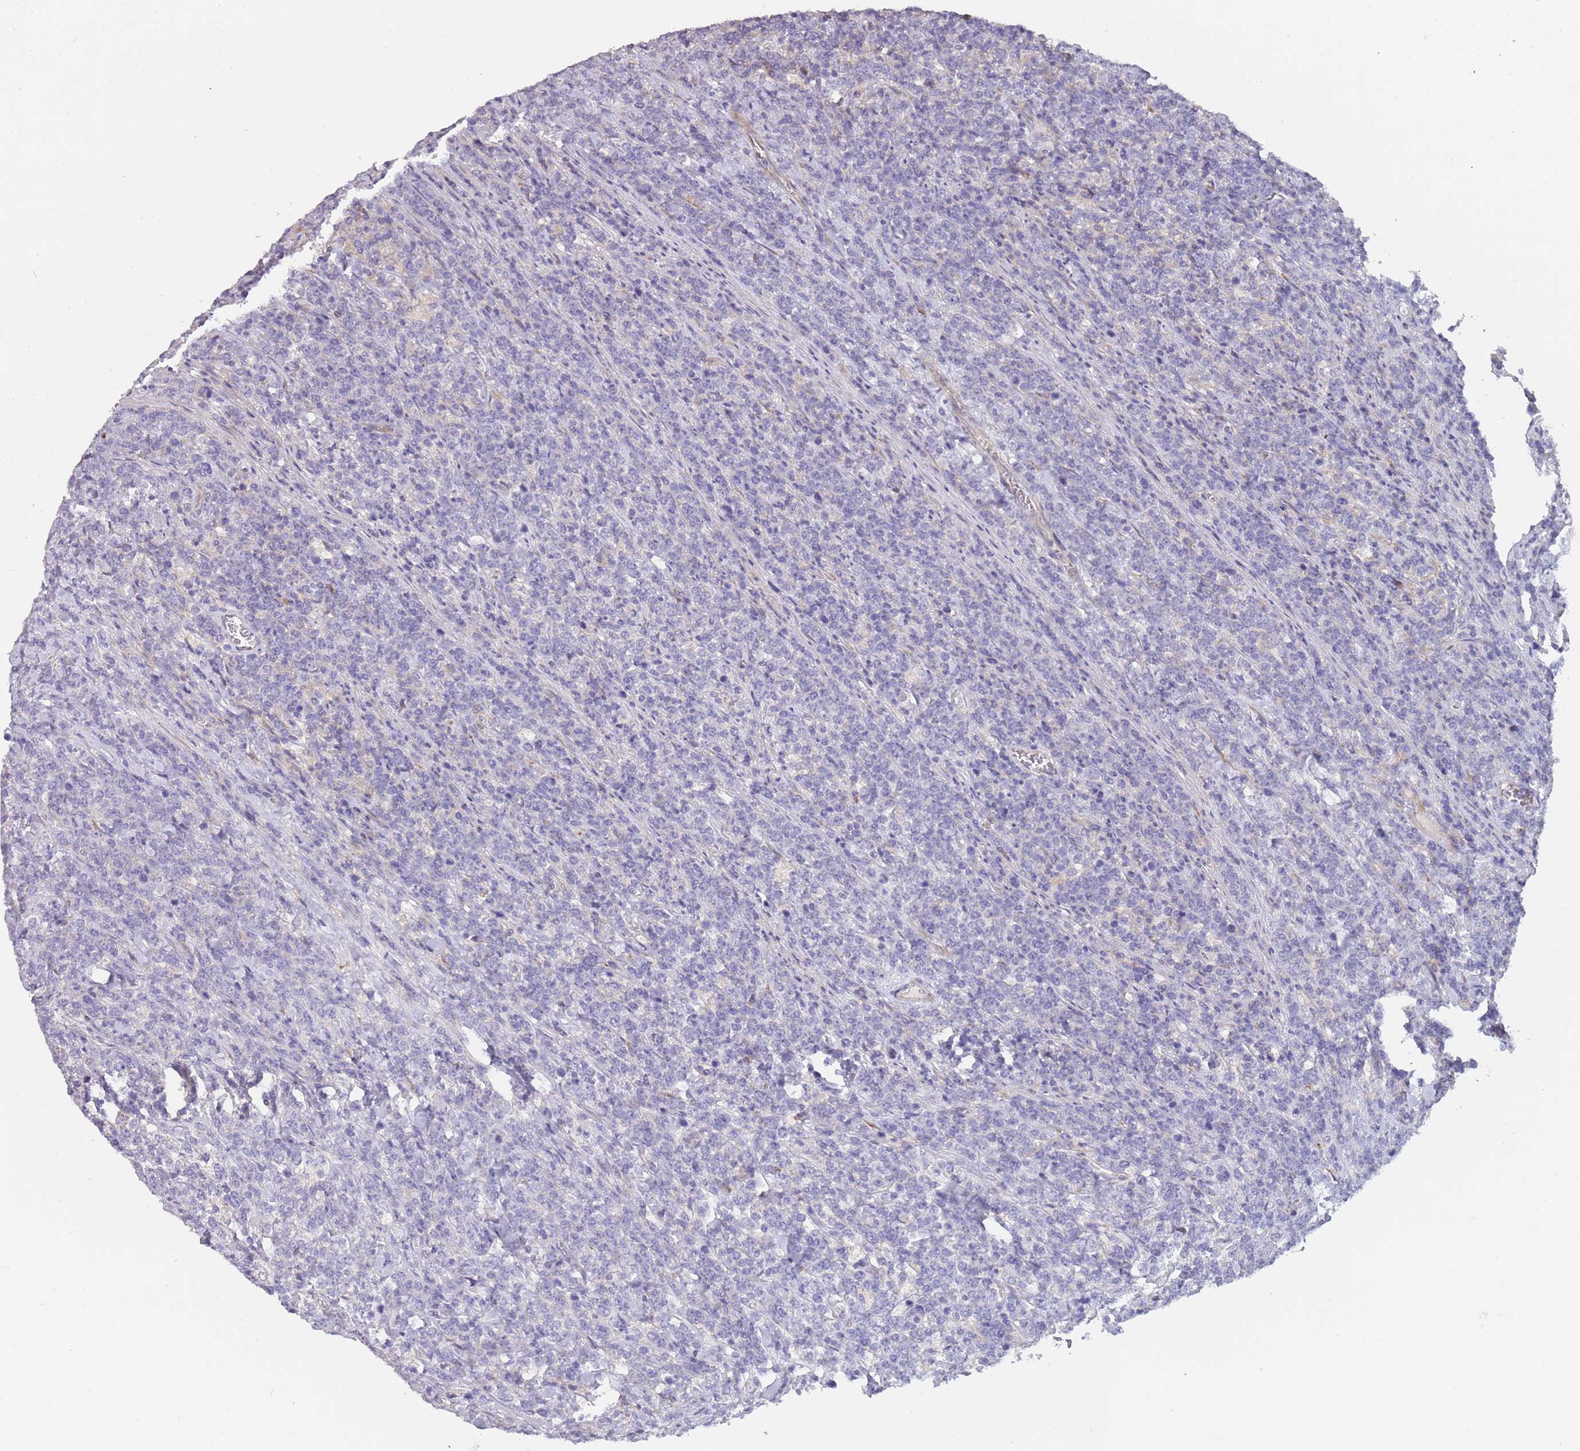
{"staining": {"intensity": "negative", "quantity": "none", "location": "none"}, "tissue": "lymphoma", "cell_type": "Tumor cells", "image_type": "cancer", "snomed": [{"axis": "morphology", "description": "Malignant lymphoma, non-Hodgkin's type, High grade"}, {"axis": "topography", "description": "Small intestine"}], "caption": "Photomicrograph shows no significant protein staining in tumor cells of high-grade malignant lymphoma, non-Hodgkin's type.", "gene": "SUSD1", "patient": {"sex": "male", "age": 8}}